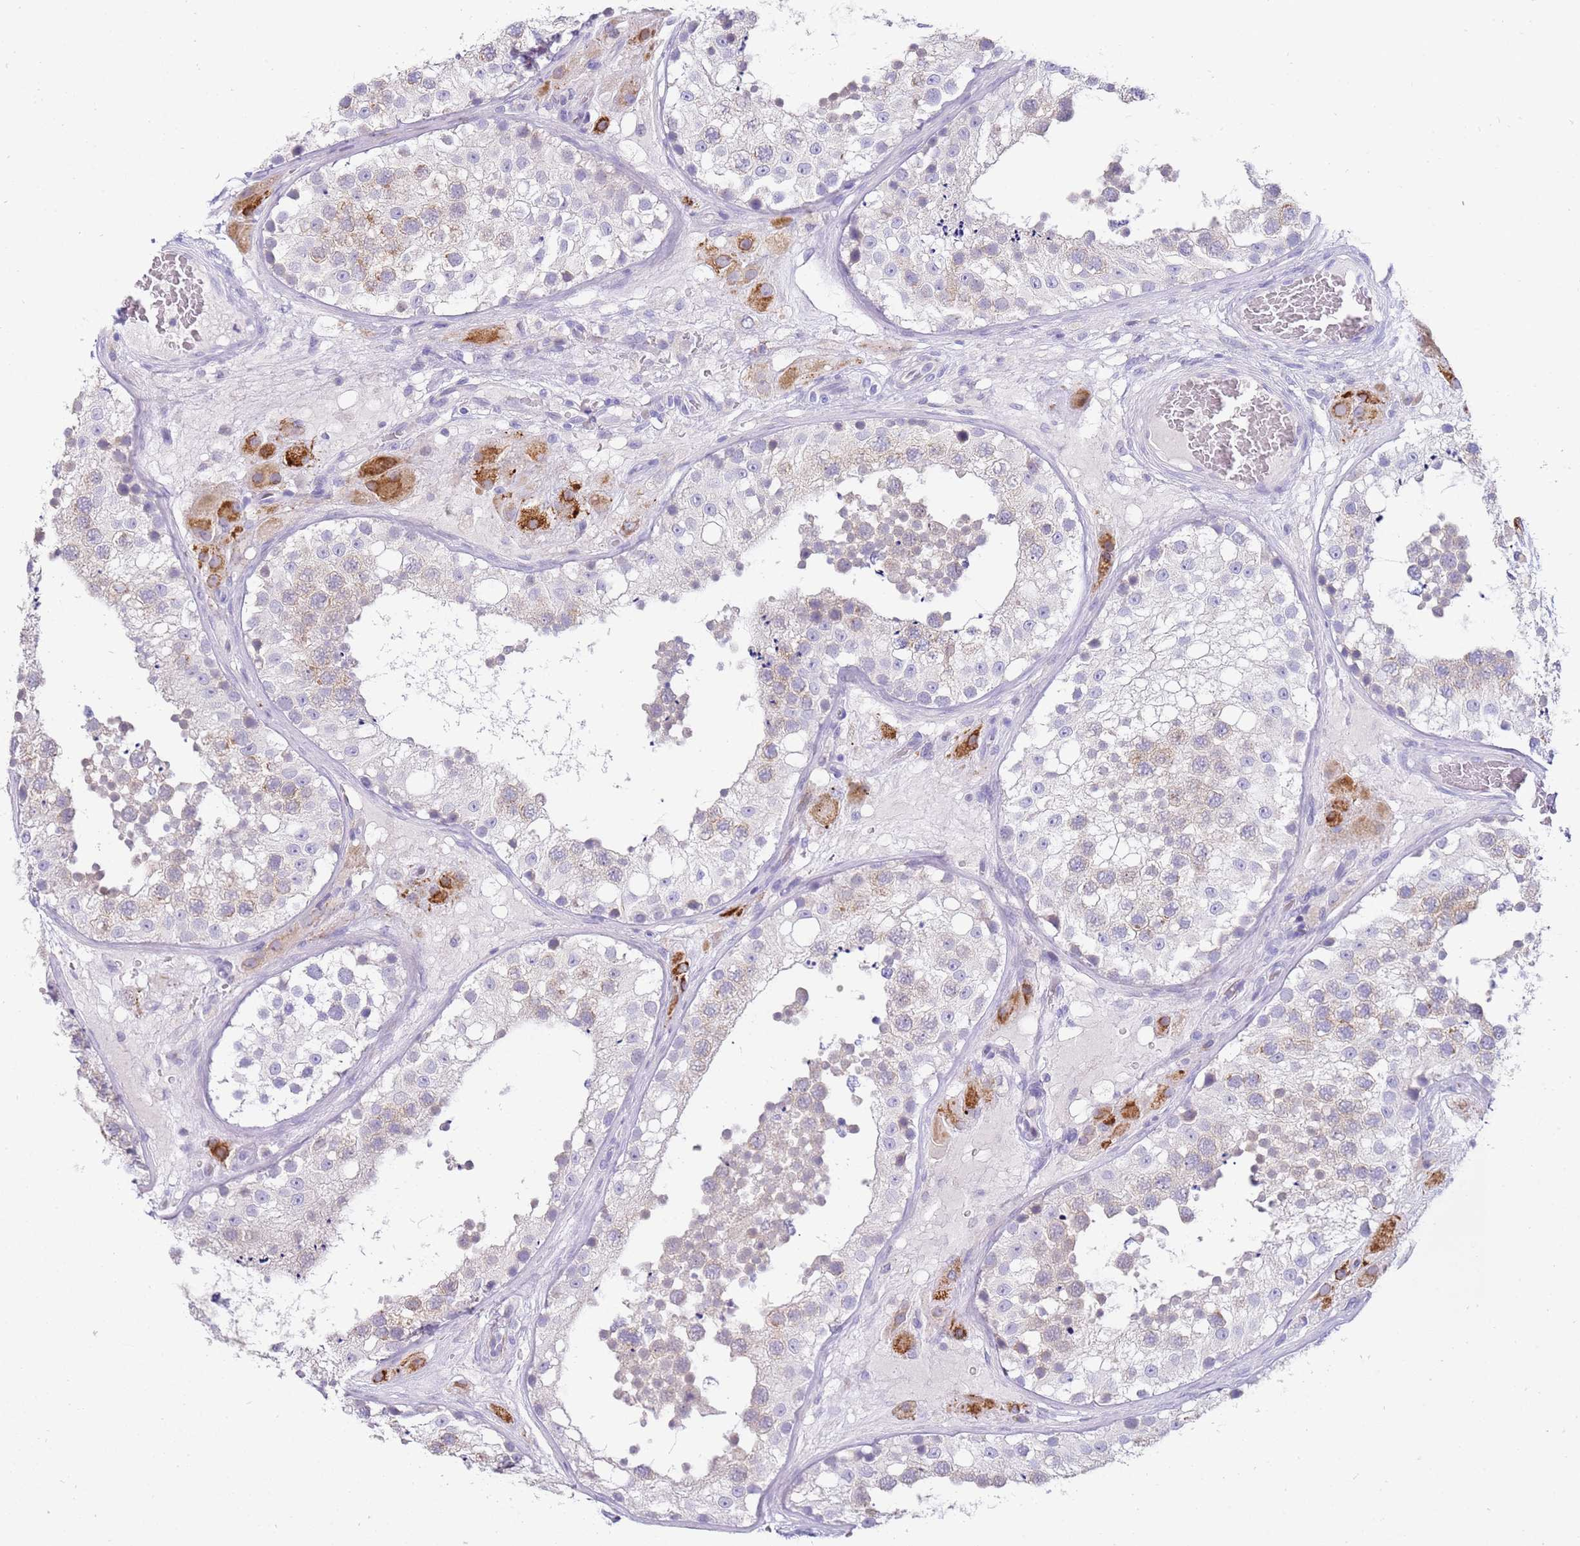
{"staining": {"intensity": "weak", "quantity": "25%-75%", "location": "cytoplasmic/membranous"}, "tissue": "testis", "cell_type": "Cells in seminiferous ducts", "image_type": "normal", "snomed": [{"axis": "morphology", "description": "Normal tissue, NOS"}, {"axis": "topography", "description": "Testis"}], "caption": "Immunohistochemical staining of unremarkable human testis exhibits low levels of weak cytoplasmic/membranous expression in approximately 25%-75% of cells in seminiferous ducts. (DAB (3,3'-diaminobenzidine) IHC with brightfield microscopy, high magnification).", "gene": "STK25", "patient": {"sex": "male", "age": 26}}